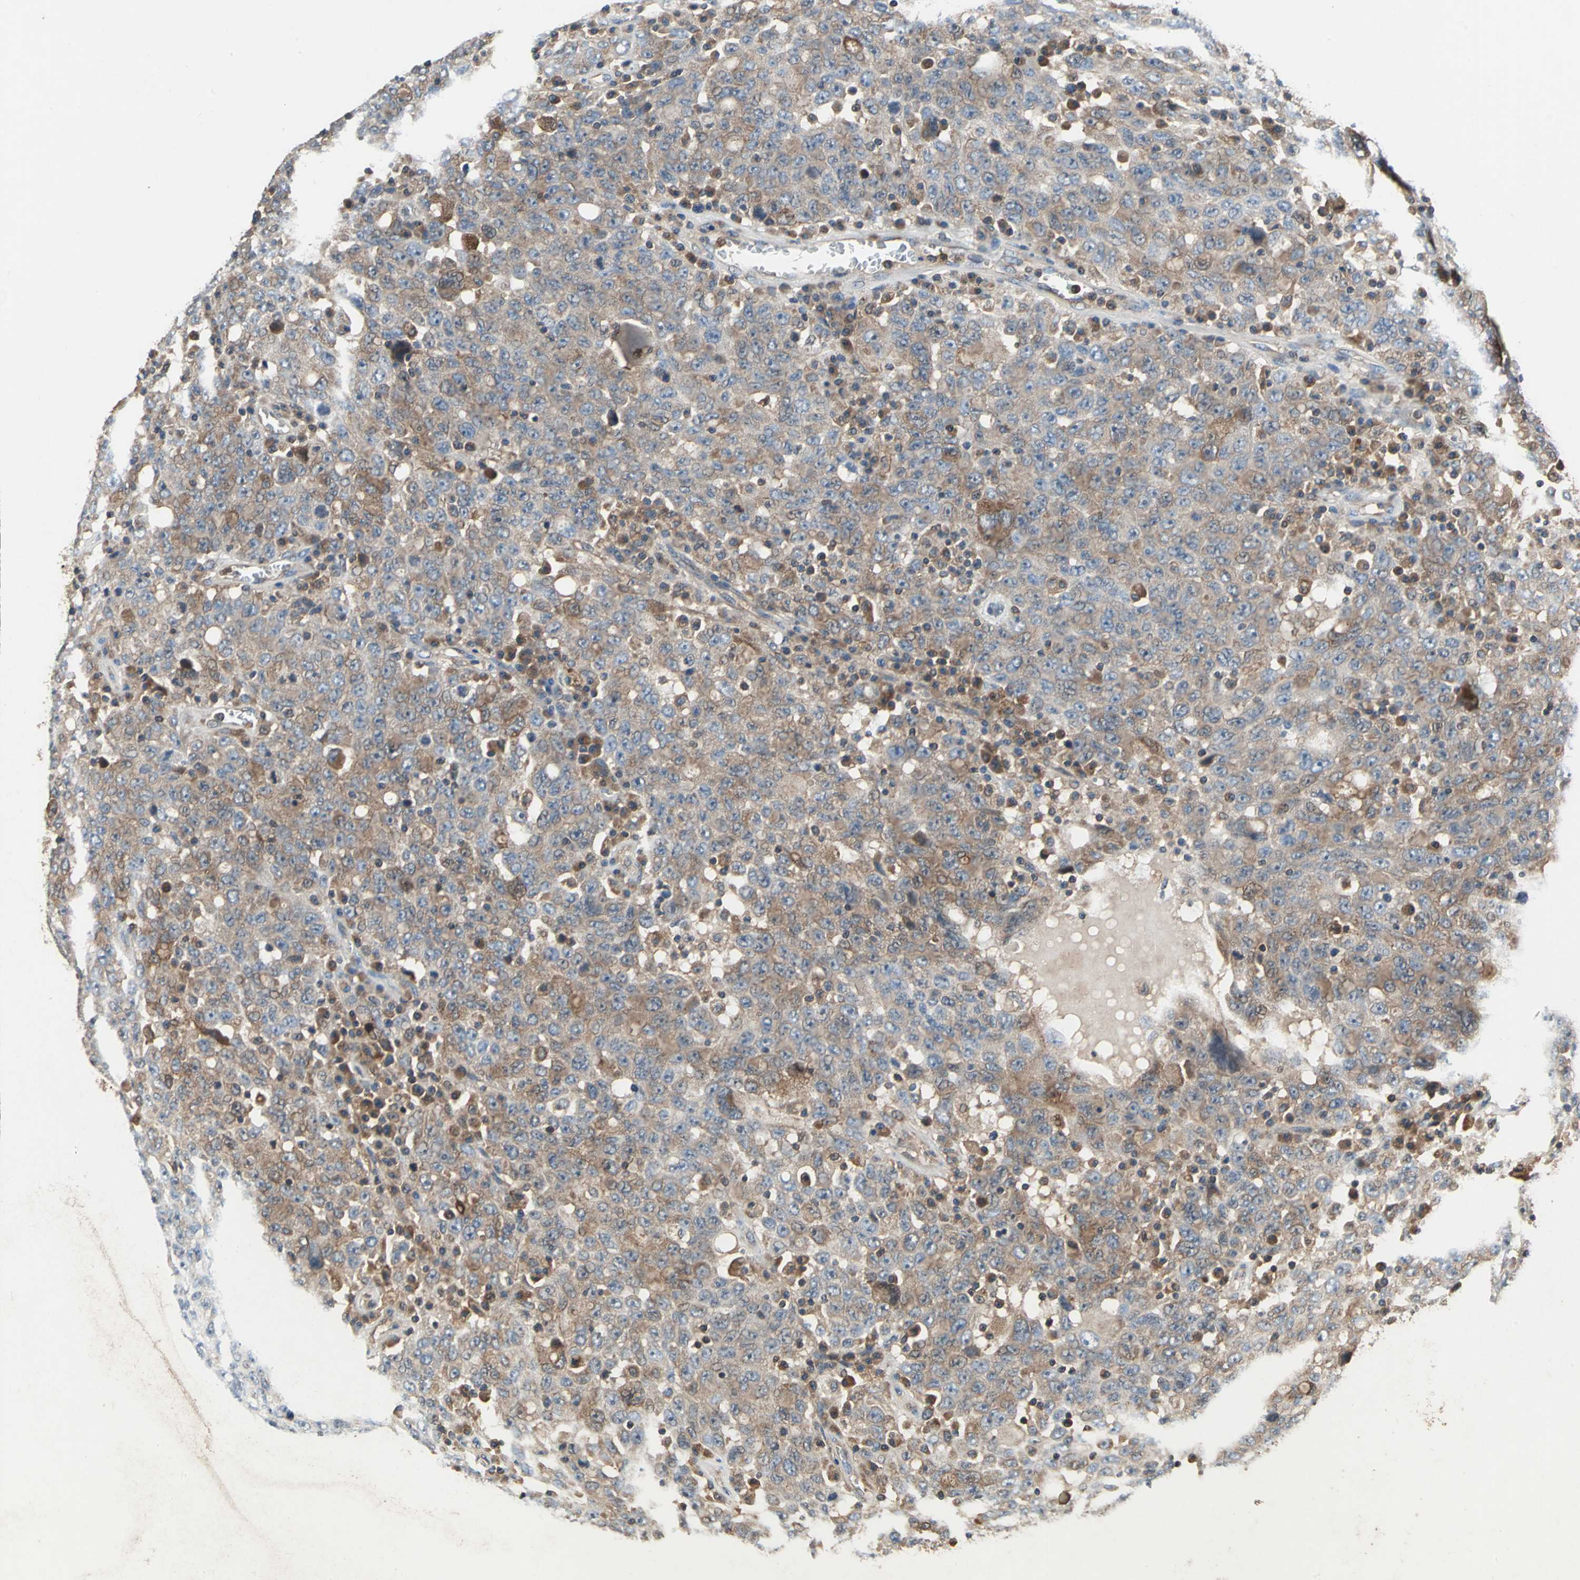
{"staining": {"intensity": "moderate", "quantity": ">75%", "location": "cytoplasmic/membranous"}, "tissue": "ovarian cancer", "cell_type": "Tumor cells", "image_type": "cancer", "snomed": [{"axis": "morphology", "description": "Carcinoma, endometroid"}, {"axis": "topography", "description": "Ovary"}], "caption": "Human ovarian cancer (endometroid carcinoma) stained for a protein (brown) shows moderate cytoplasmic/membranous positive expression in approximately >75% of tumor cells.", "gene": "CAPN1", "patient": {"sex": "female", "age": 62}}